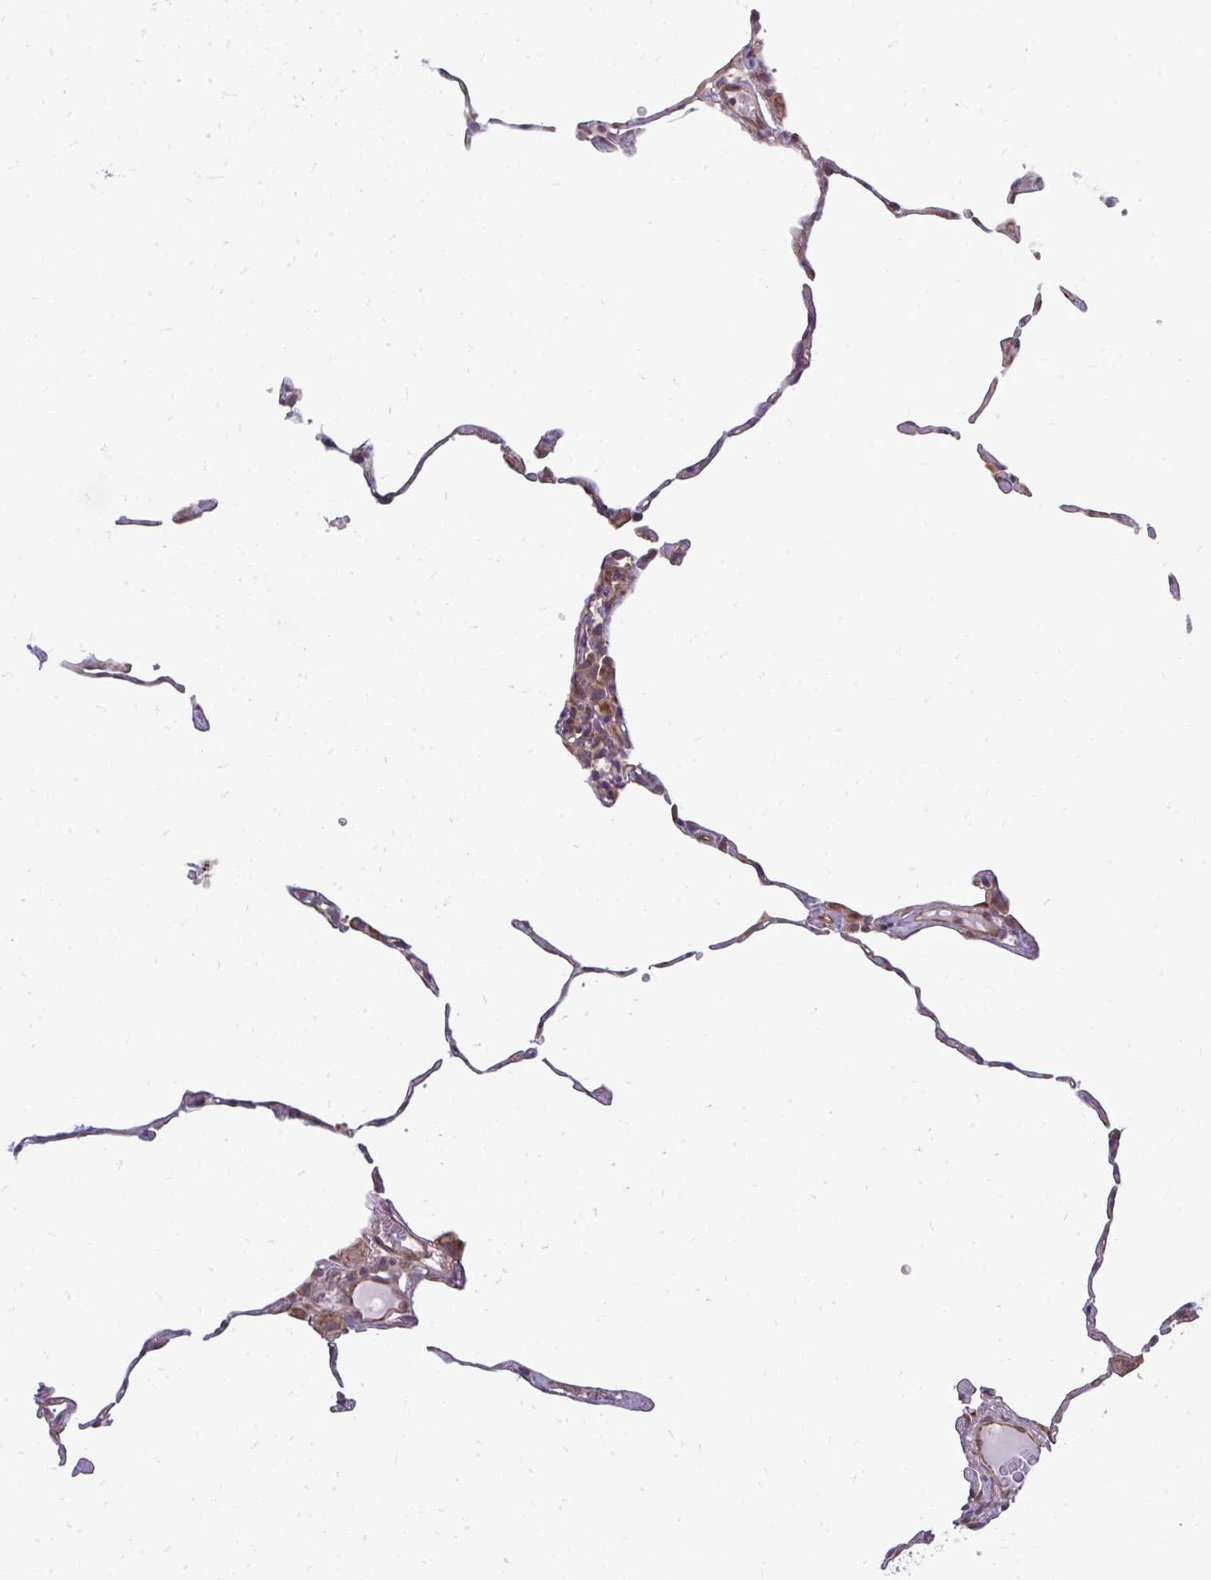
{"staining": {"intensity": "moderate", "quantity": "<25%", "location": "cytoplasmic/membranous"}, "tissue": "lung", "cell_type": "Alveolar cells", "image_type": "normal", "snomed": [{"axis": "morphology", "description": "Normal tissue, NOS"}, {"axis": "topography", "description": "Lung"}], "caption": "Alveolar cells exhibit low levels of moderate cytoplasmic/membranous staining in about <25% of cells in unremarkable human lung.", "gene": "FUT10", "patient": {"sex": "female", "age": 57}}